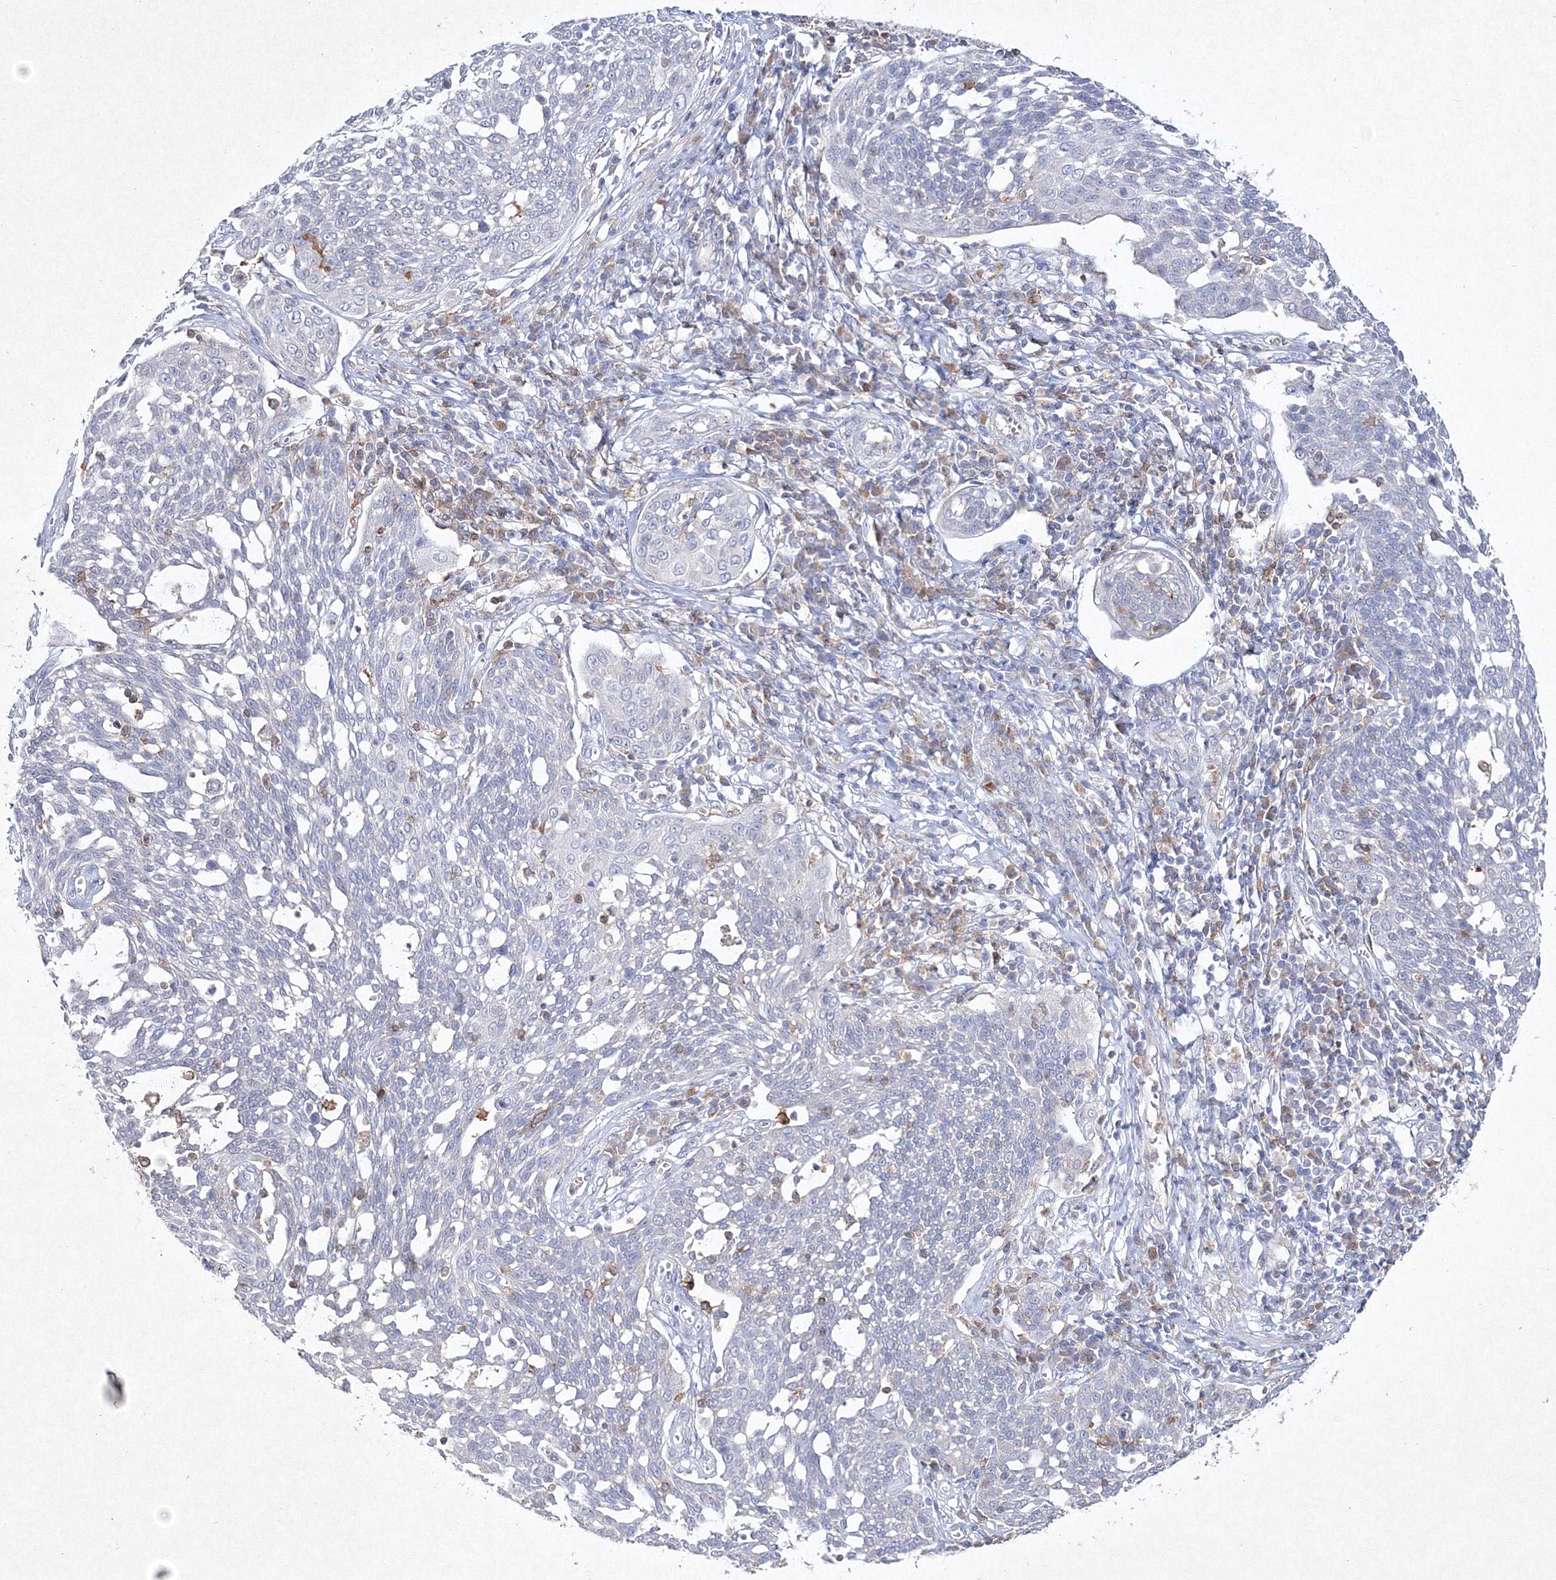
{"staining": {"intensity": "negative", "quantity": "none", "location": "none"}, "tissue": "cervical cancer", "cell_type": "Tumor cells", "image_type": "cancer", "snomed": [{"axis": "morphology", "description": "Squamous cell carcinoma, NOS"}, {"axis": "topography", "description": "Cervix"}], "caption": "Immunohistochemical staining of human cervical cancer reveals no significant positivity in tumor cells.", "gene": "HCST", "patient": {"sex": "female", "age": 34}}